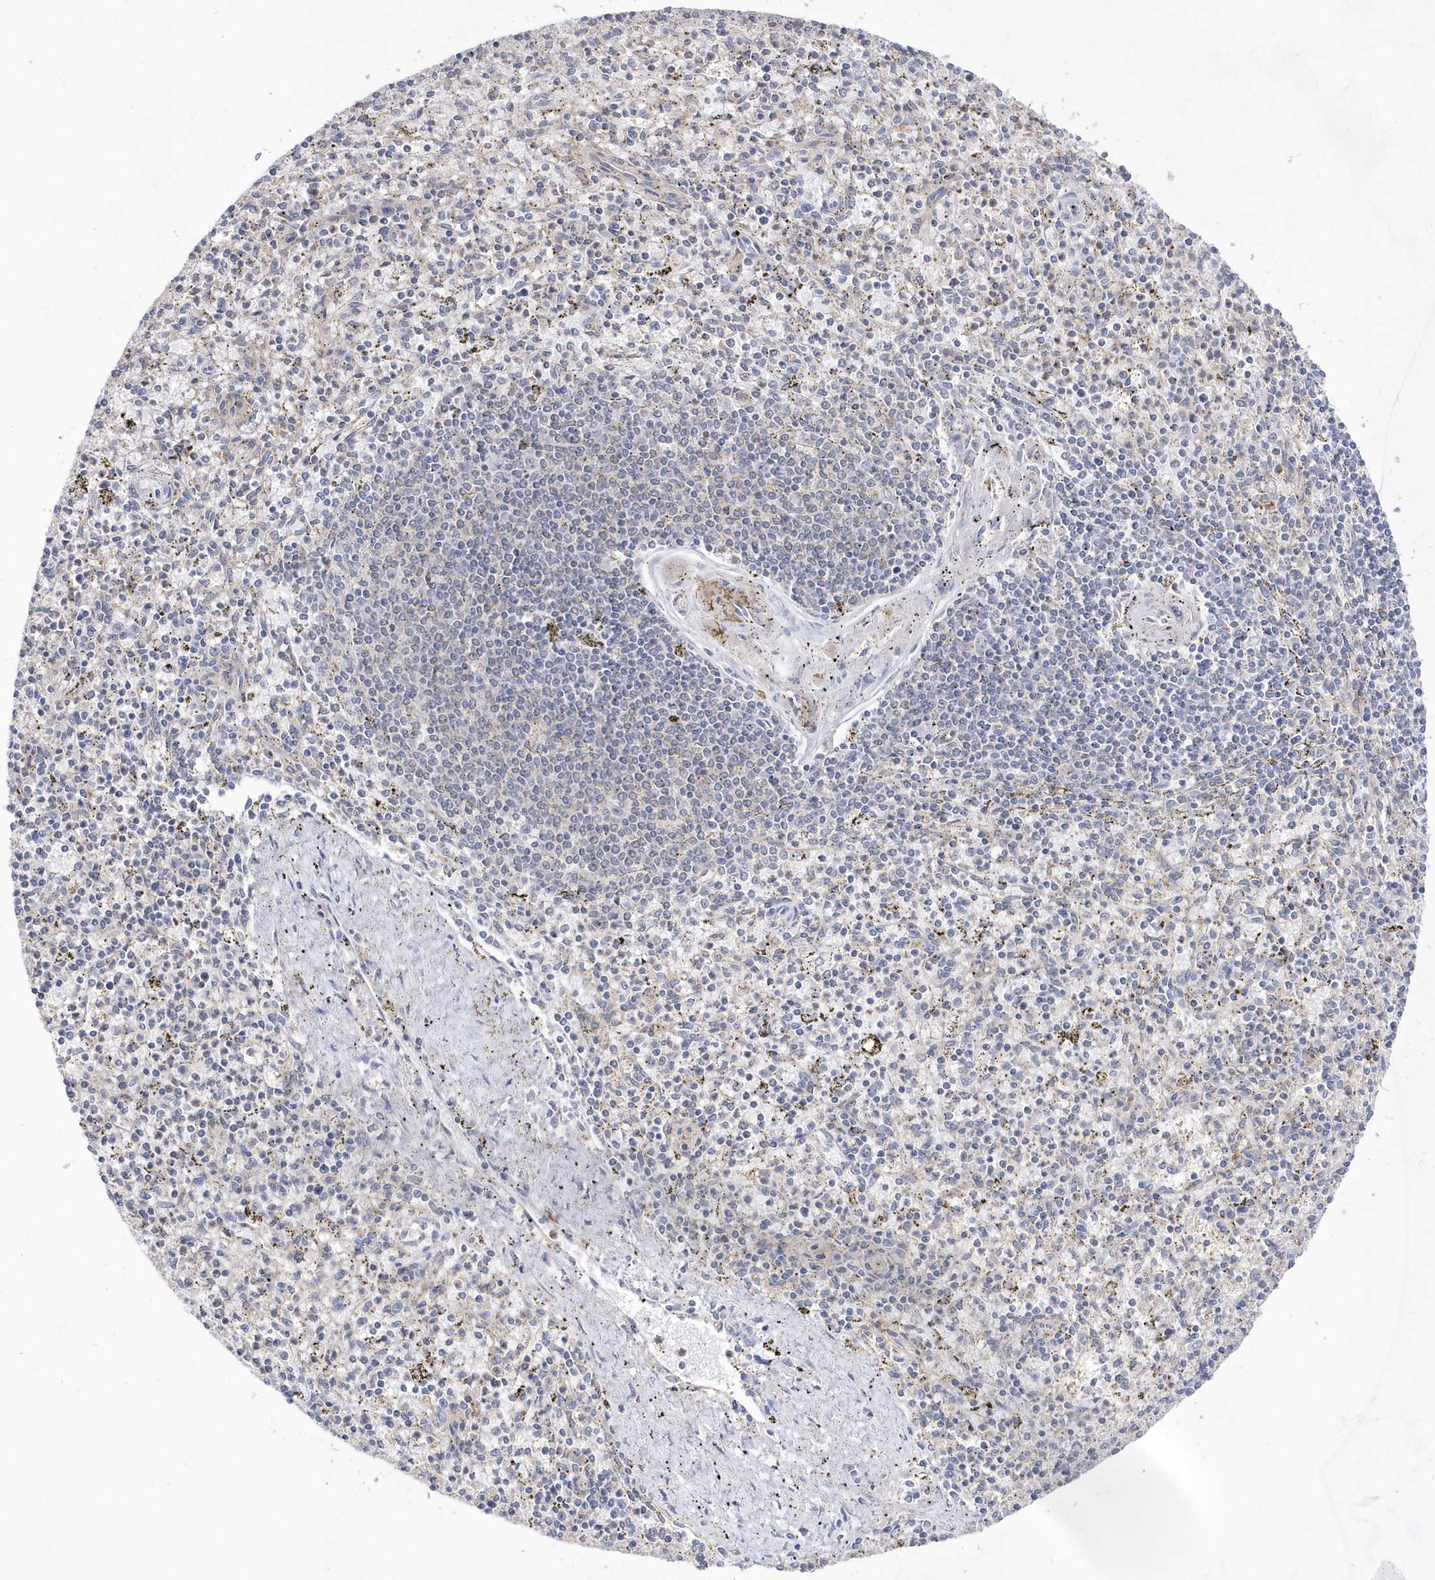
{"staining": {"intensity": "negative", "quantity": "none", "location": "none"}, "tissue": "spleen", "cell_type": "Cells in red pulp", "image_type": "normal", "snomed": [{"axis": "morphology", "description": "Normal tissue, NOS"}, {"axis": "topography", "description": "Spleen"}], "caption": "Cells in red pulp show no significant staining in benign spleen. (DAB (3,3'-diaminobenzidine) immunohistochemistry (IHC) visualized using brightfield microscopy, high magnification).", "gene": "BDH2", "patient": {"sex": "male", "age": 72}}